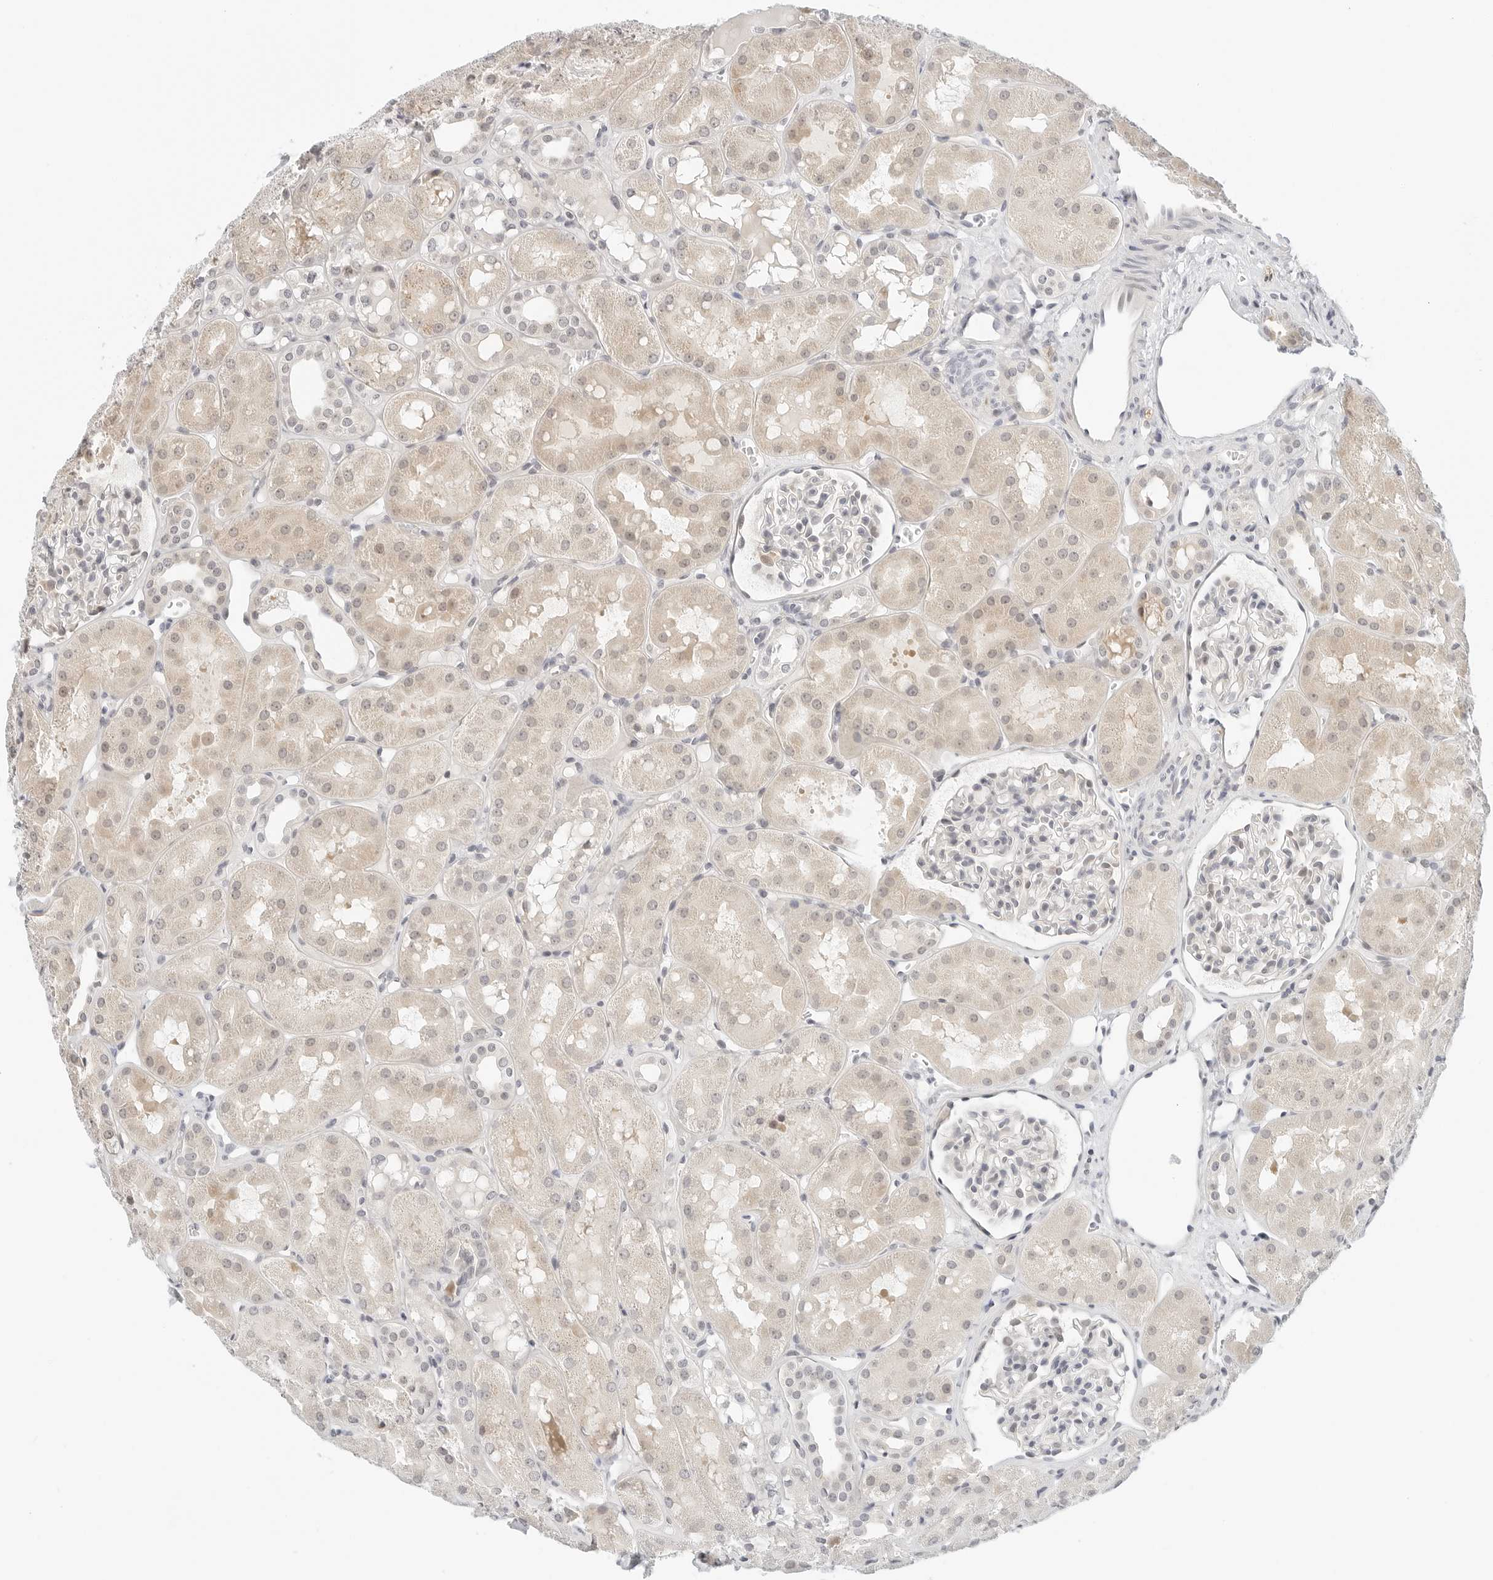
{"staining": {"intensity": "negative", "quantity": "none", "location": "none"}, "tissue": "kidney", "cell_type": "Cells in glomeruli", "image_type": "normal", "snomed": [{"axis": "morphology", "description": "Normal tissue, NOS"}, {"axis": "topography", "description": "Kidney"}], "caption": "Cells in glomeruli are negative for protein expression in unremarkable human kidney. The staining was performed using DAB to visualize the protein expression in brown, while the nuclei were stained in blue with hematoxylin (Magnification: 20x).", "gene": "PARP10", "patient": {"sex": "male", "age": 16}}